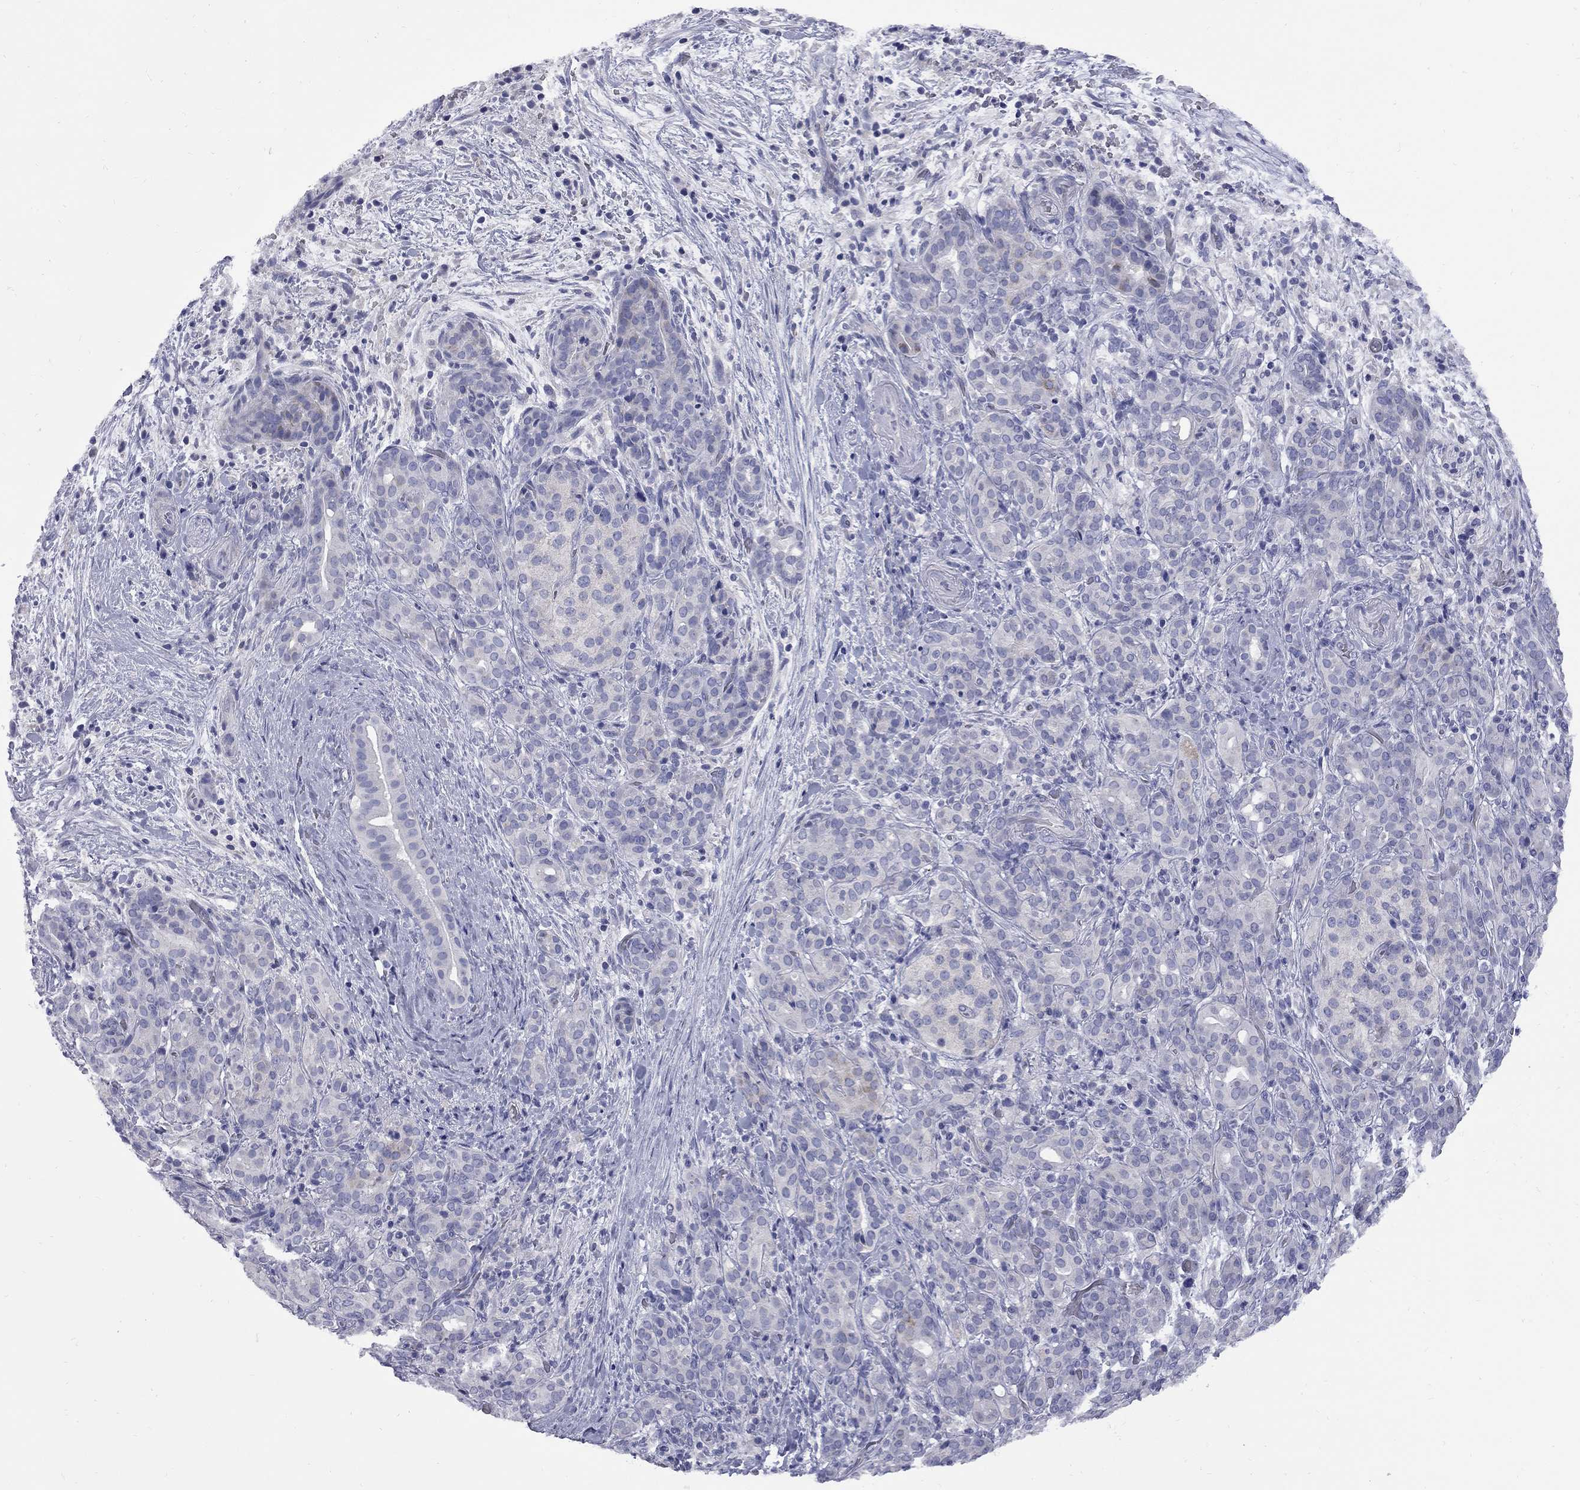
{"staining": {"intensity": "negative", "quantity": "none", "location": "none"}, "tissue": "pancreatic cancer", "cell_type": "Tumor cells", "image_type": "cancer", "snomed": [{"axis": "morphology", "description": "Adenocarcinoma, NOS"}, {"axis": "topography", "description": "Pancreas"}], "caption": "Immunohistochemistry image of neoplastic tissue: pancreatic cancer (adenocarcinoma) stained with DAB (3,3'-diaminobenzidine) reveals no significant protein staining in tumor cells. (DAB (3,3'-diaminobenzidine) immunohistochemistry visualized using brightfield microscopy, high magnification).", "gene": "ABCB4", "patient": {"sex": "male", "age": 44}}